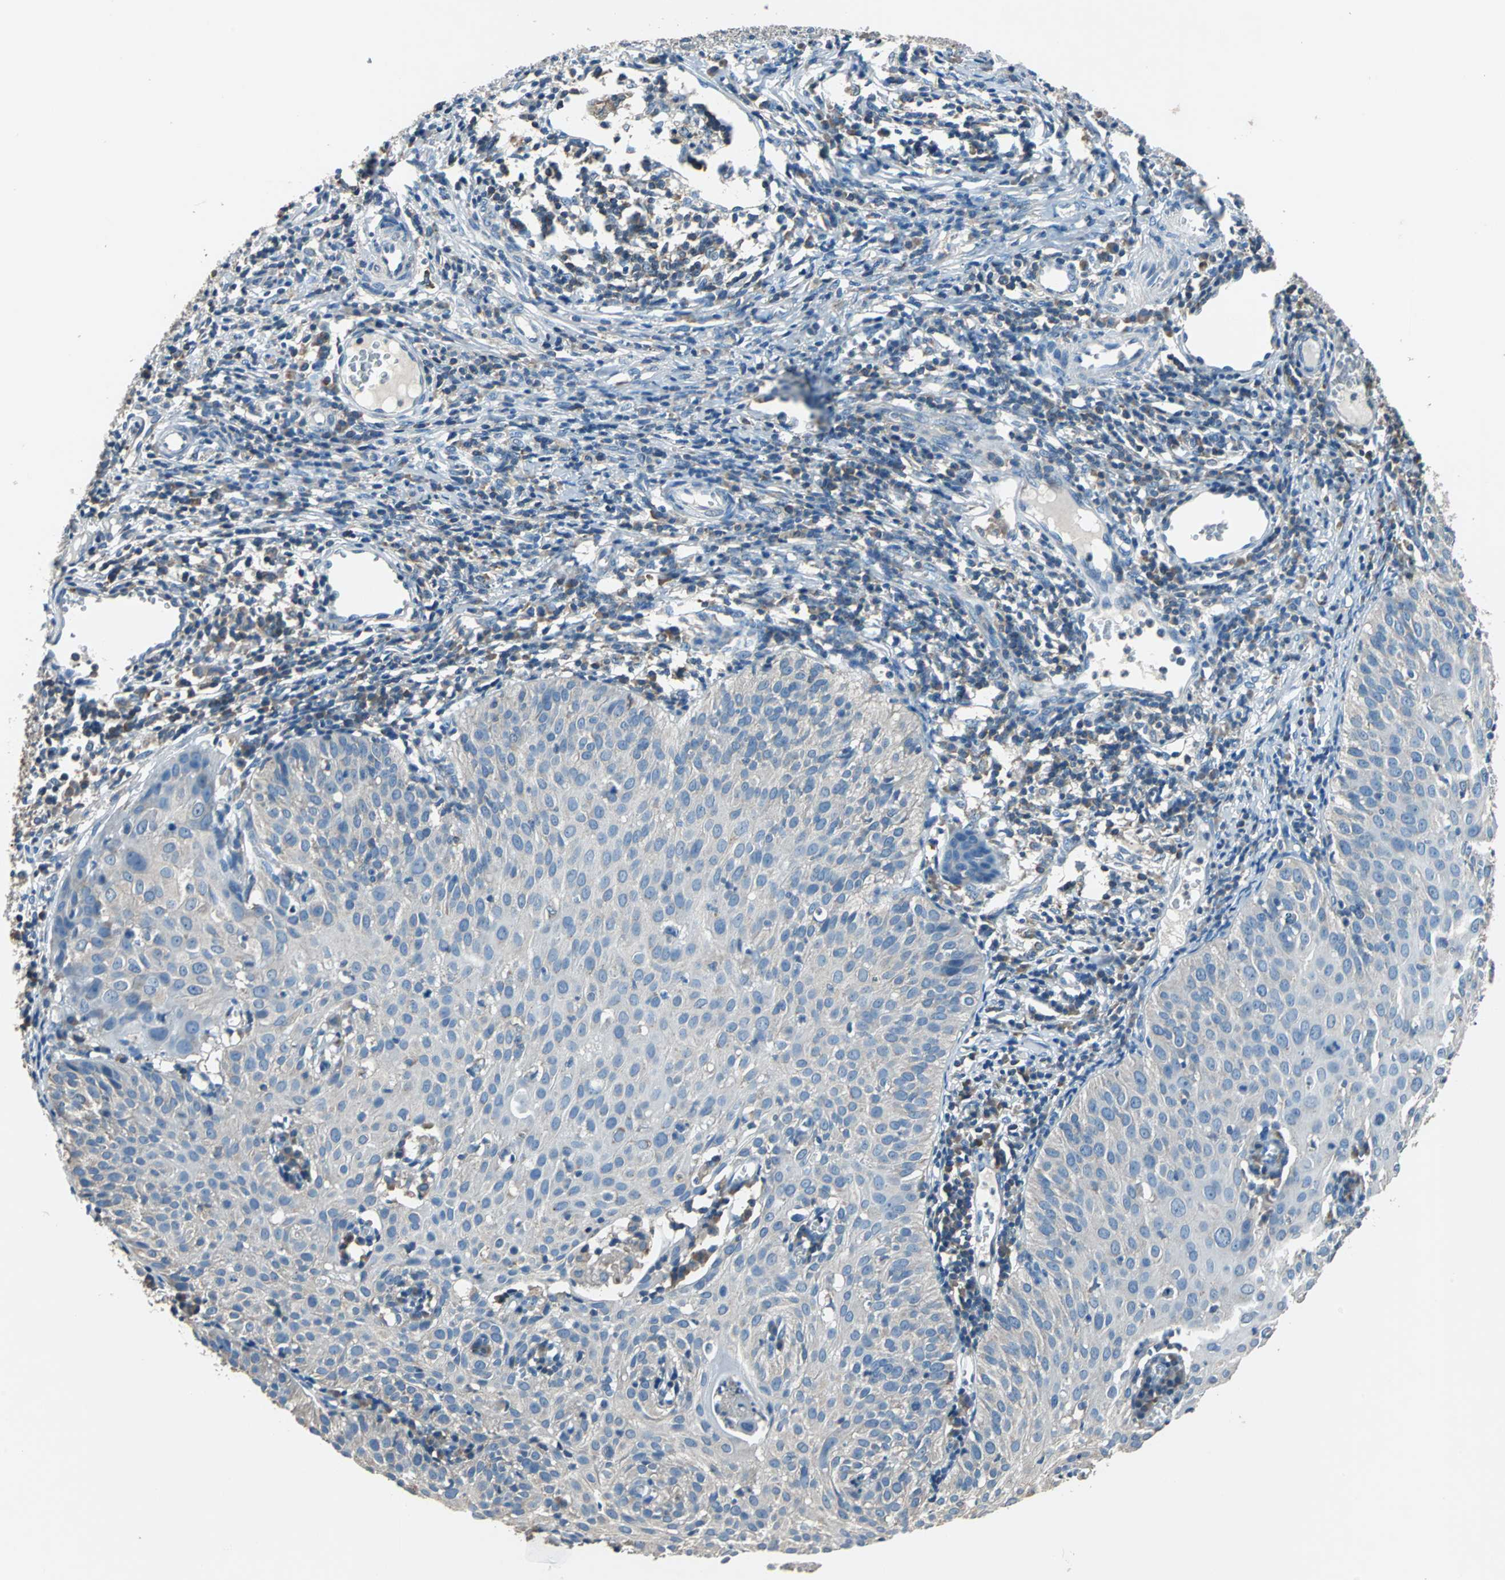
{"staining": {"intensity": "negative", "quantity": "none", "location": "none"}, "tissue": "cervical cancer", "cell_type": "Tumor cells", "image_type": "cancer", "snomed": [{"axis": "morphology", "description": "Squamous cell carcinoma, NOS"}, {"axis": "topography", "description": "Cervix"}], "caption": "DAB (3,3'-diaminobenzidine) immunohistochemical staining of human cervical cancer (squamous cell carcinoma) reveals no significant staining in tumor cells. (DAB (3,3'-diaminobenzidine) immunohistochemistry visualized using brightfield microscopy, high magnification).", "gene": "PRKCA", "patient": {"sex": "female", "age": 38}}